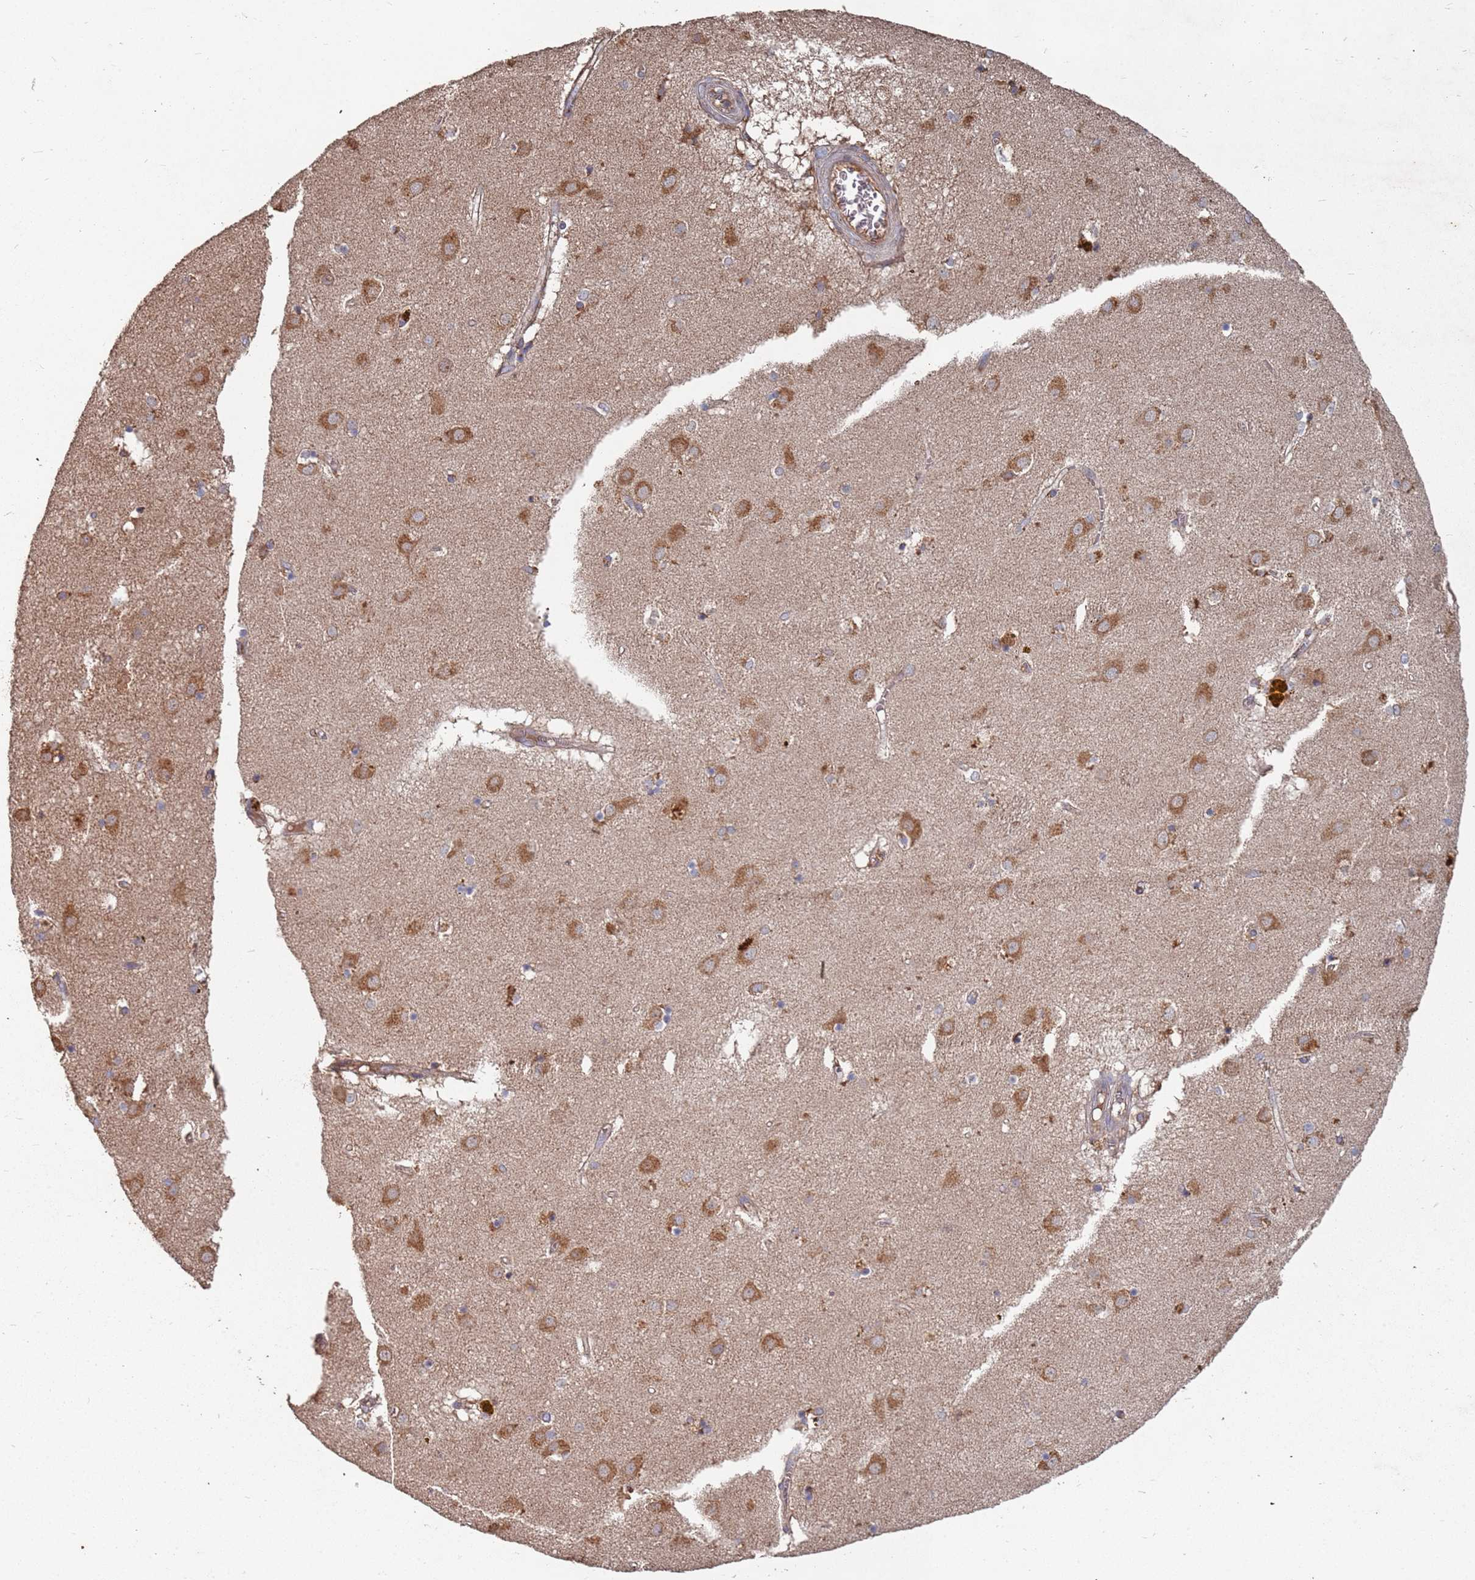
{"staining": {"intensity": "moderate", "quantity": "25%-75%", "location": "cytoplasmic/membranous"}, "tissue": "caudate", "cell_type": "Glial cells", "image_type": "normal", "snomed": [{"axis": "morphology", "description": "Normal tissue, NOS"}, {"axis": "topography", "description": "Lateral ventricle wall"}], "caption": "A medium amount of moderate cytoplasmic/membranous expression is present in about 25%-75% of glial cells in unremarkable caudate. (Brightfield microscopy of DAB IHC at high magnification).", "gene": "ATG5", "patient": {"sex": "male", "age": 70}}